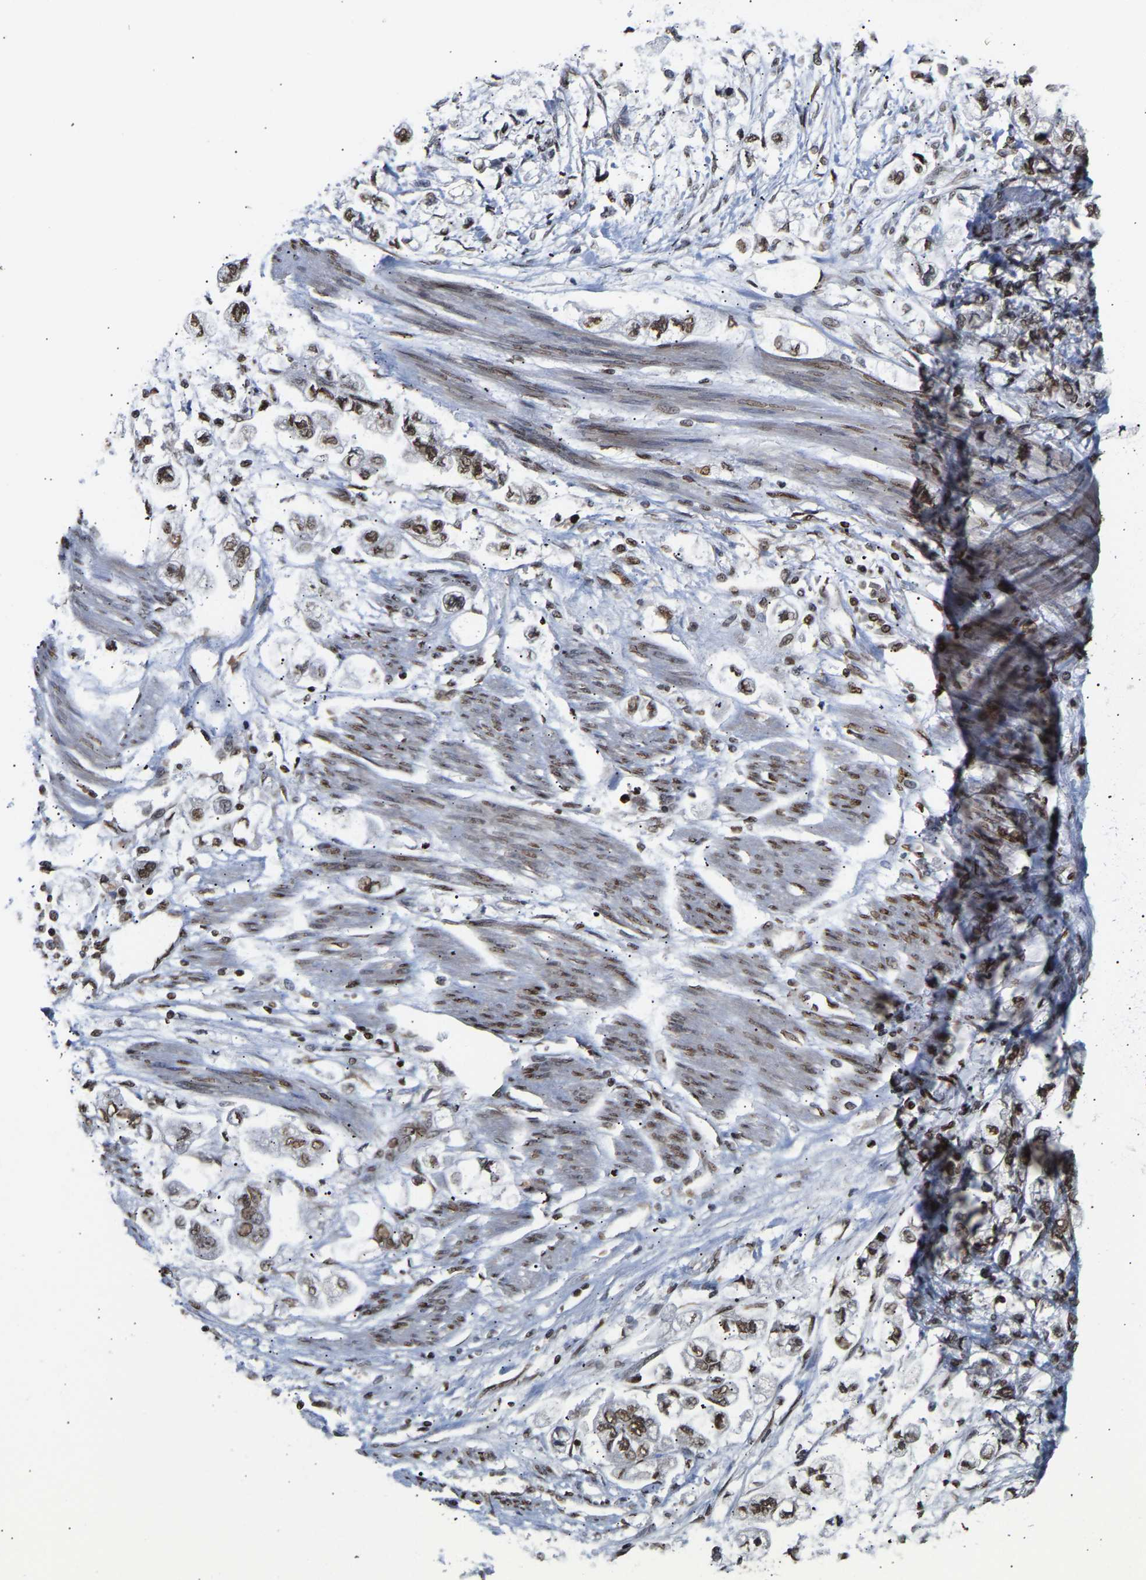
{"staining": {"intensity": "moderate", "quantity": ">75%", "location": "nuclear"}, "tissue": "stomach cancer", "cell_type": "Tumor cells", "image_type": "cancer", "snomed": [{"axis": "morphology", "description": "Normal tissue, NOS"}, {"axis": "morphology", "description": "Adenocarcinoma, NOS"}, {"axis": "topography", "description": "Stomach"}], "caption": "An image of stomach cancer (adenocarcinoma) stained for a protein displays moderate nuclear brown staining in tumor cells.", "gene": "PSIP1", "patient": {"sex": "male", "age": 62}}